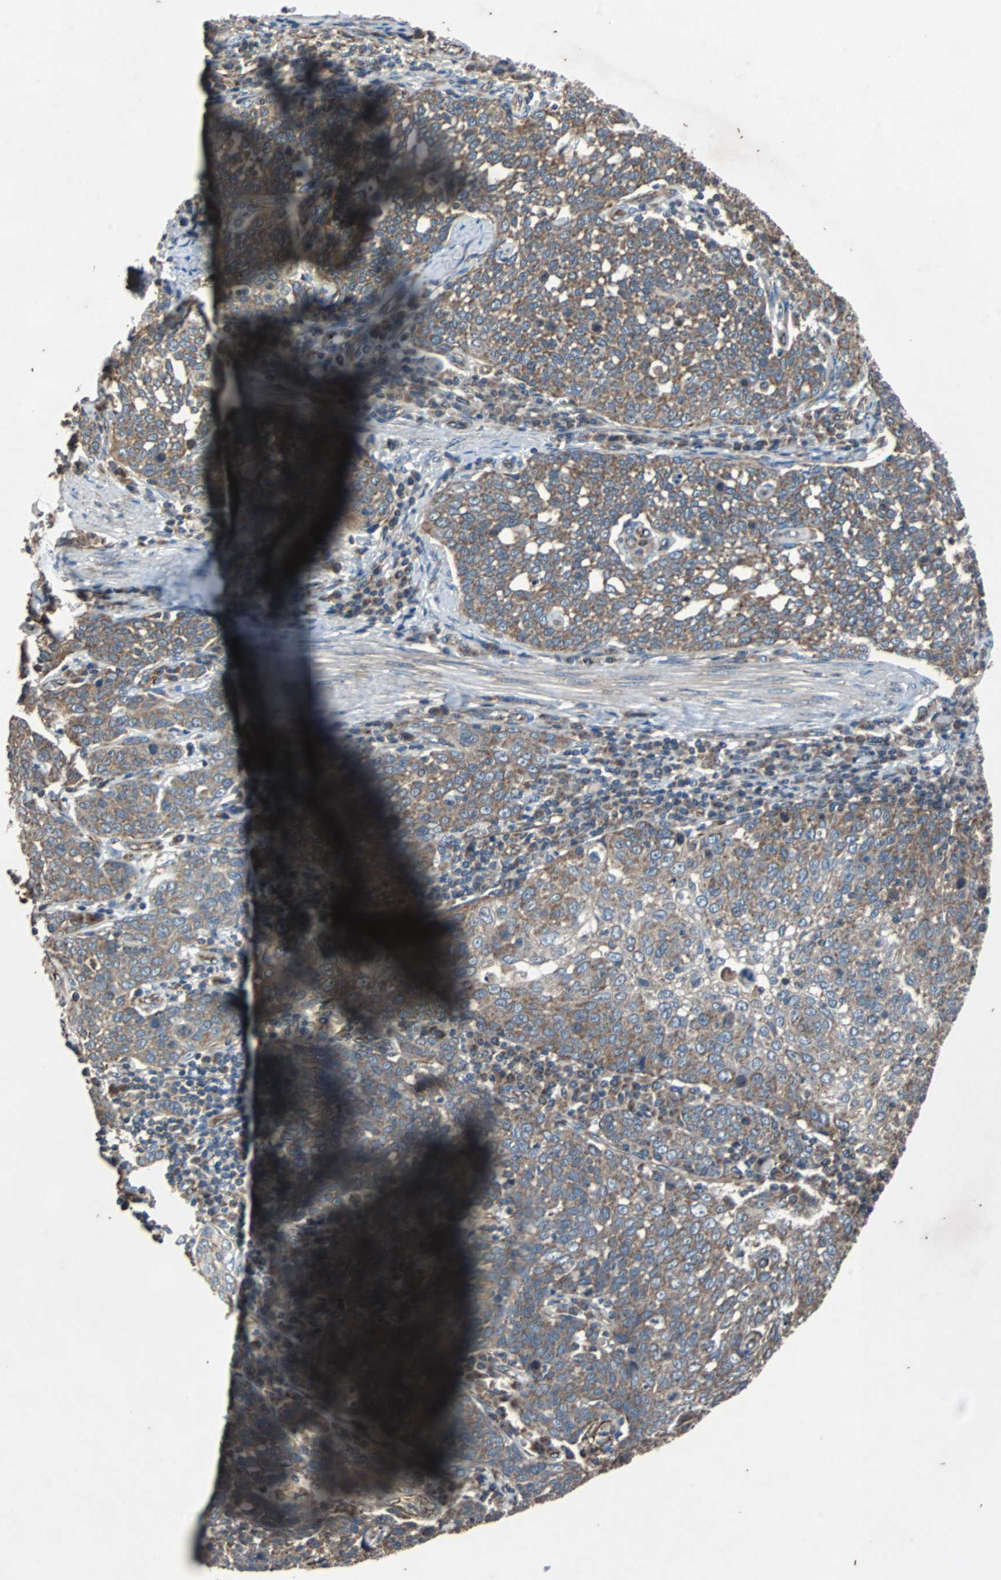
{"staining": {"intensity": "moderate", "quantity": ">75%", "location": "cytoplasmic/membranous"}, "tissue": "cervical cancer", "cell_type": "Tumor cells", "image_type": "cancer", "snomed": [{"axis": "morphology", "description": "Squamous cell carcinoma, NOS"}, {"axis": "topography", "description": "Cervix"}], "caption": "This photomicrograph shows immunohistochemistry staining of human cervical cancer, with medium moderate cytoplasmic/membranous expression in approximately >75% of tumor cells.", "gene": "ACTR3", "patient": {"sex": "female", "age": 34}}